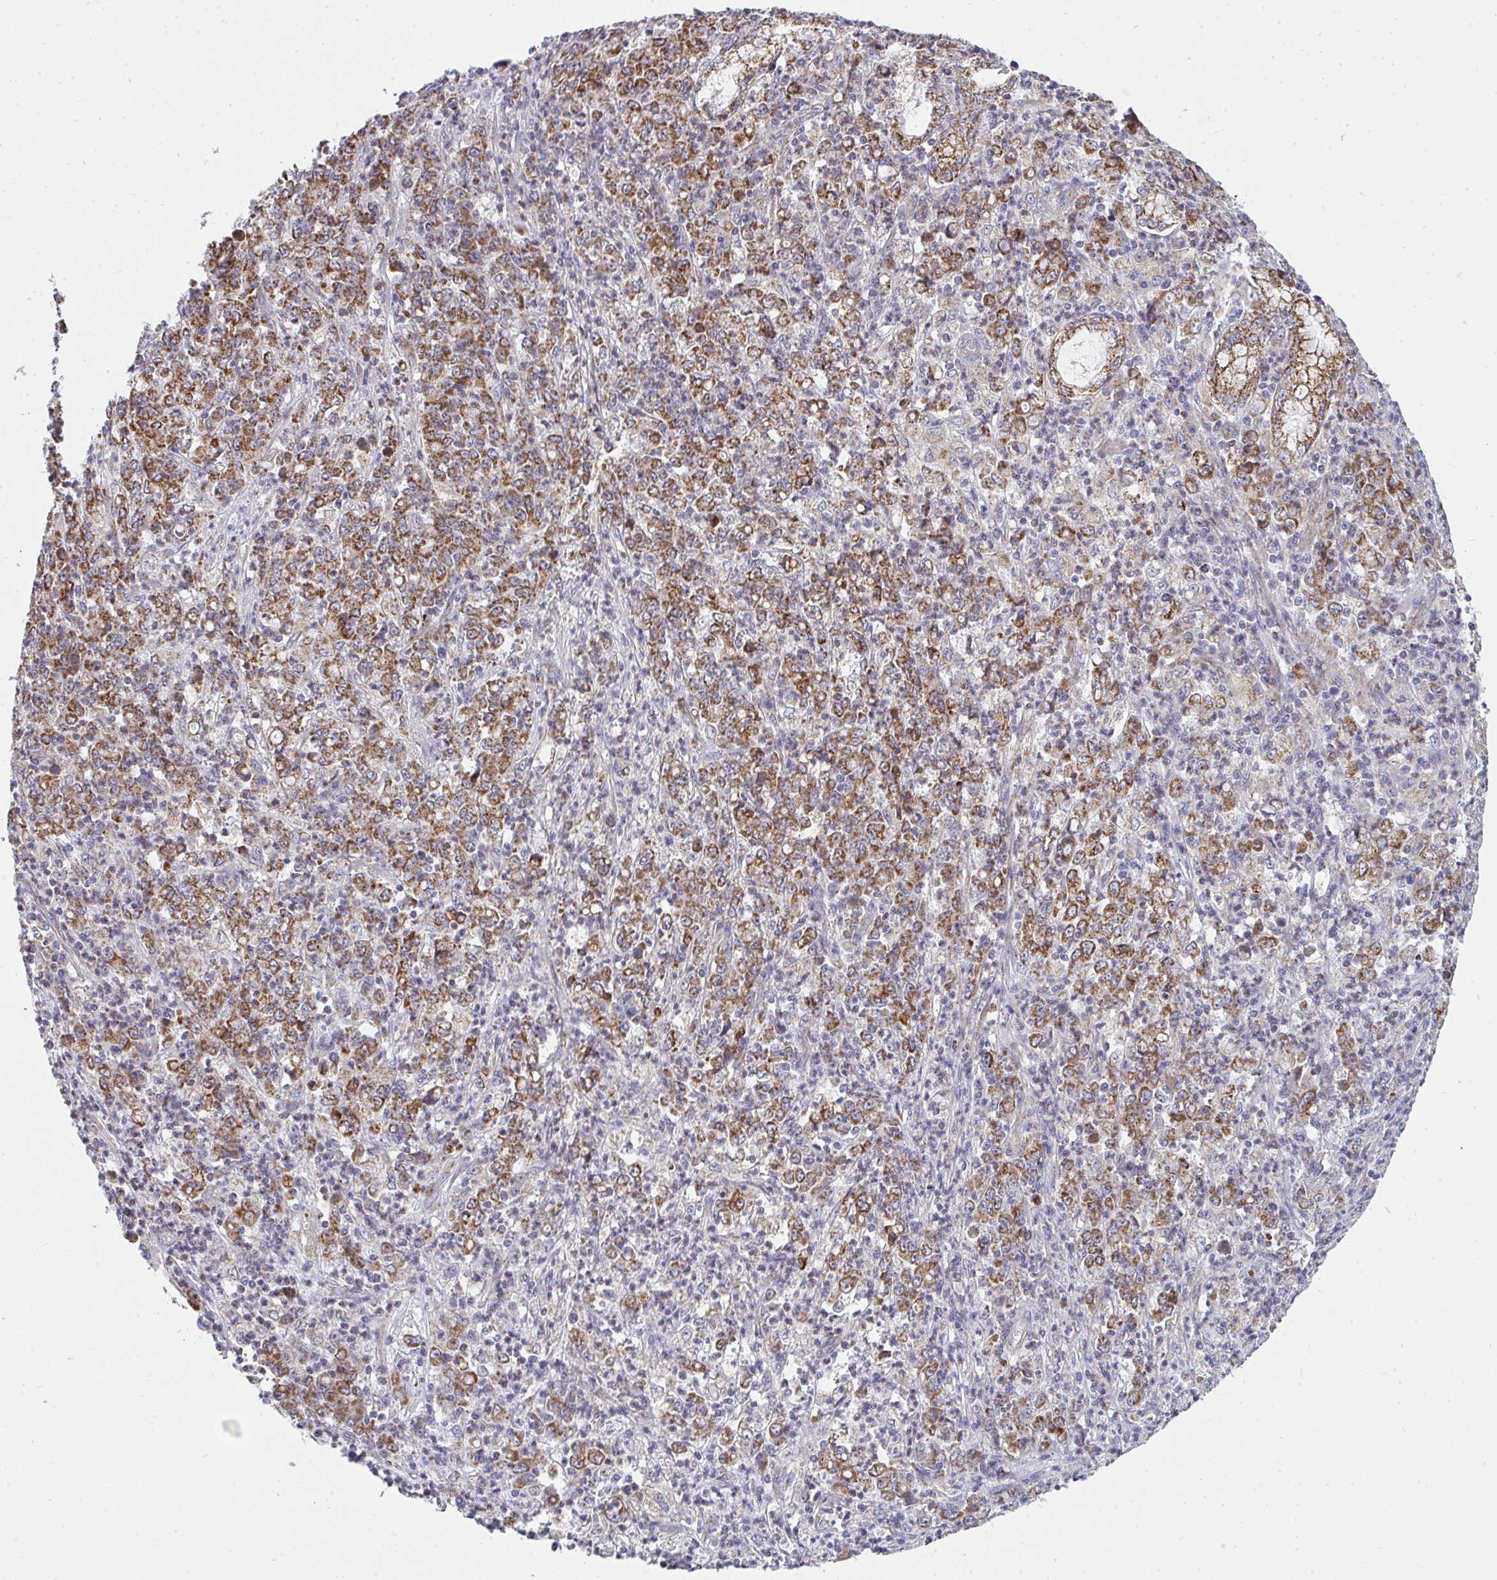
{"staining": {"intensity": "moderate", "quantity": ">75%", "location": "cytoplasmic/membranous"}, "tissue": "stomach cancer", "cell_type": "Tumor cells", "image_type": "cancer", "snomed": [{"axis": "morphology", "description": "Adenocarcinoma, NOS"}, {"axis": "topography", "description": "Stomach, lower"}], "caption": "This is an image of IHC staining of stomach cancer, which shows moderate staining in the cytoplasmic/membranous of tumor cells.", "gene": "FAHD1", "patient": {"sex": "female", "age": 71}}